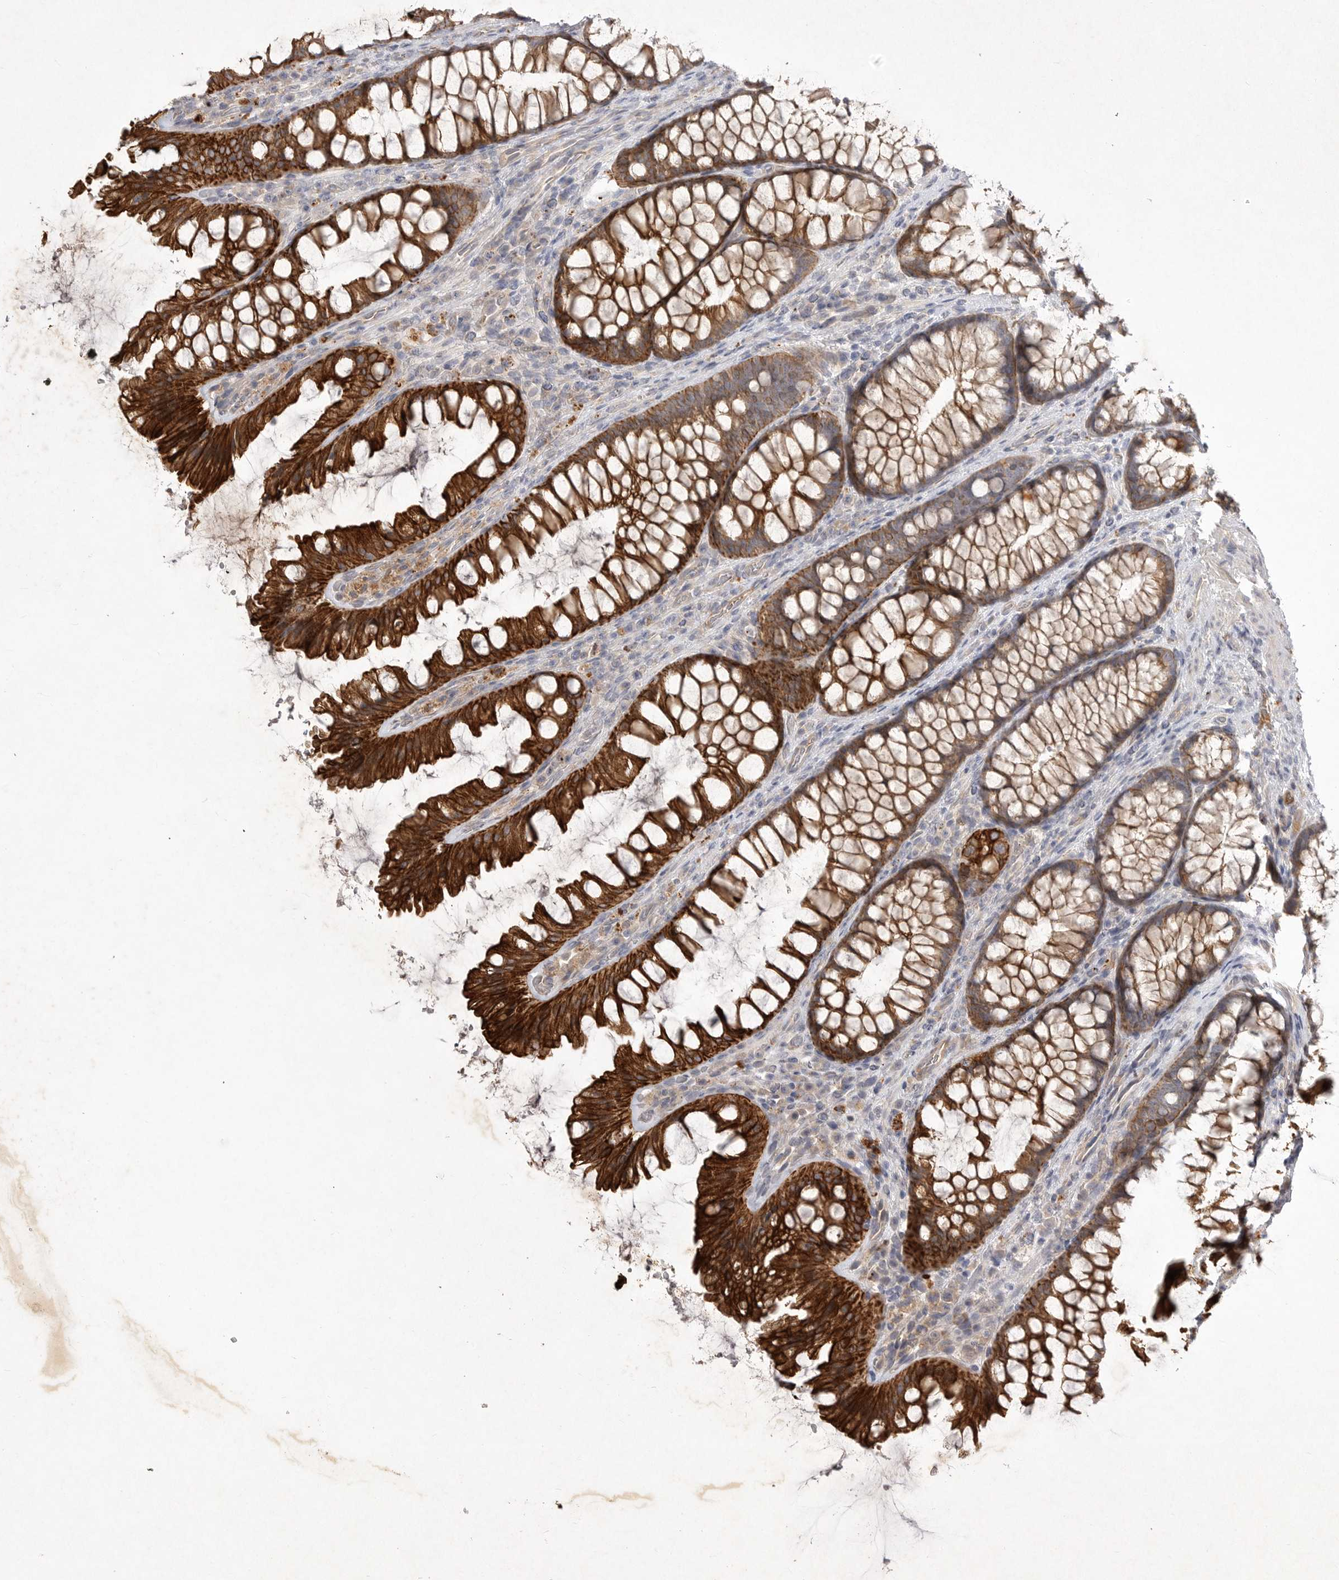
{"staining": {"intensity": "weak", "quantity": ">75%", "location": "cytoplasmic/membranous"}, "tissue": "colon", "cell_type": "Endothelial cells", "image_type": "normal", "snomed": [{"axis": "morphology", "description": "Normal tissue, NOS"}, {"axis": "topography", "description": "Colon"}], "caption": "This photomicrograph reveals immunohistochemistry (IHC) staining of normal human colon, with low weak cytoplasmic/membranous expression in about >75% of endothelial cells.", "gene": "DHDDS", "patient": {"sex": "female", "age": 62}}